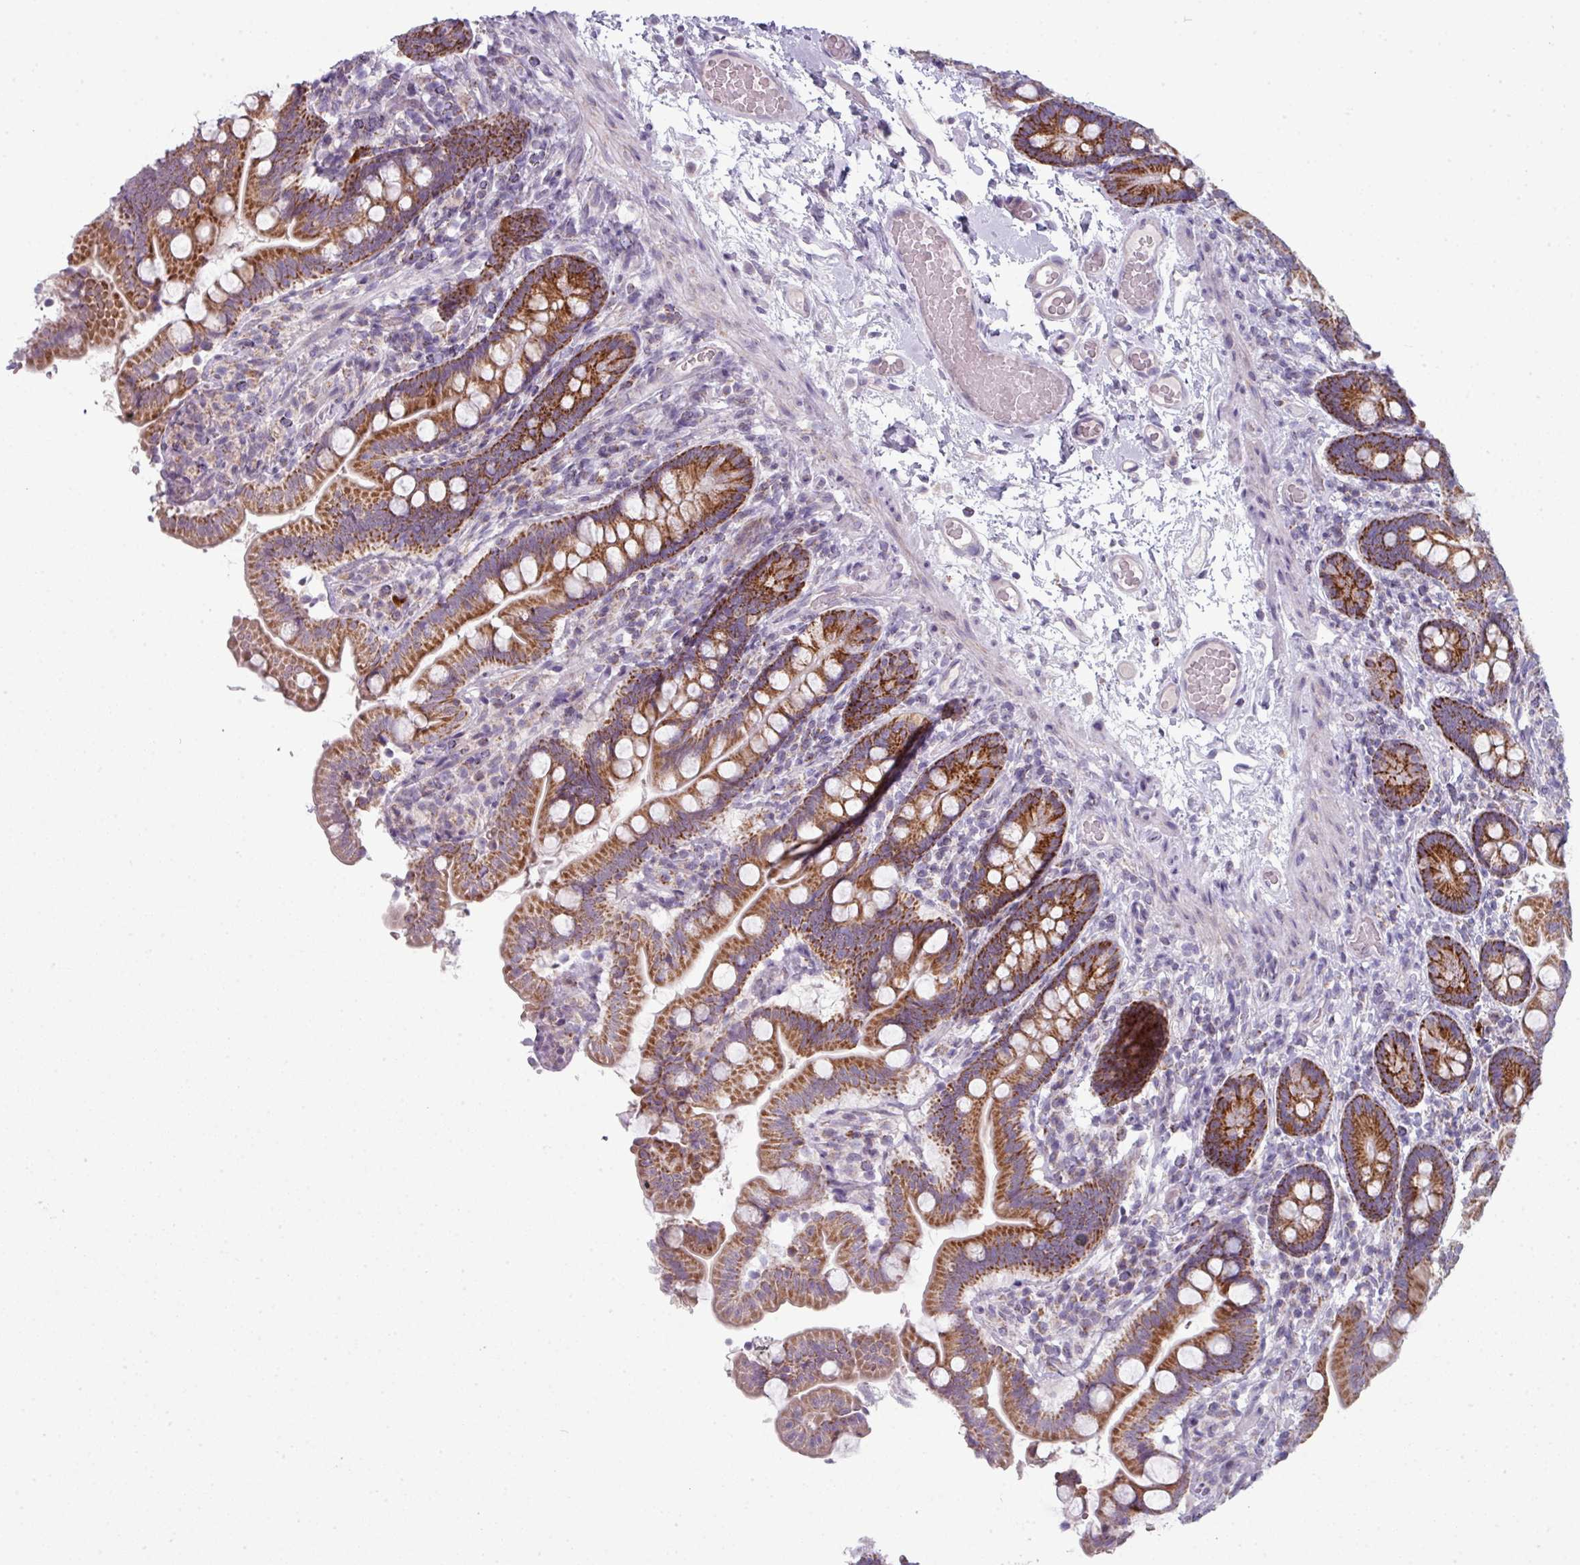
{"staining": {"intensity": "strong", "quantity": ">75%", "location": "cytoplasmic/membranous"}, "tissue": "small intestine", "cell_type": "Glandular cells", "image_type": "normal", "snomed": [{"axis": "morphology", "description": "Normal tissue, NOS"}, {"axis": "topography", "description": "Small intestine"}], "caption": "An image of human small intestine stained for a protein reveals strong cytoplasmic/membranous brown staining in glandular cells.", "gene": "ZNF615", "patient": {"sex": "female", "age": 64}}